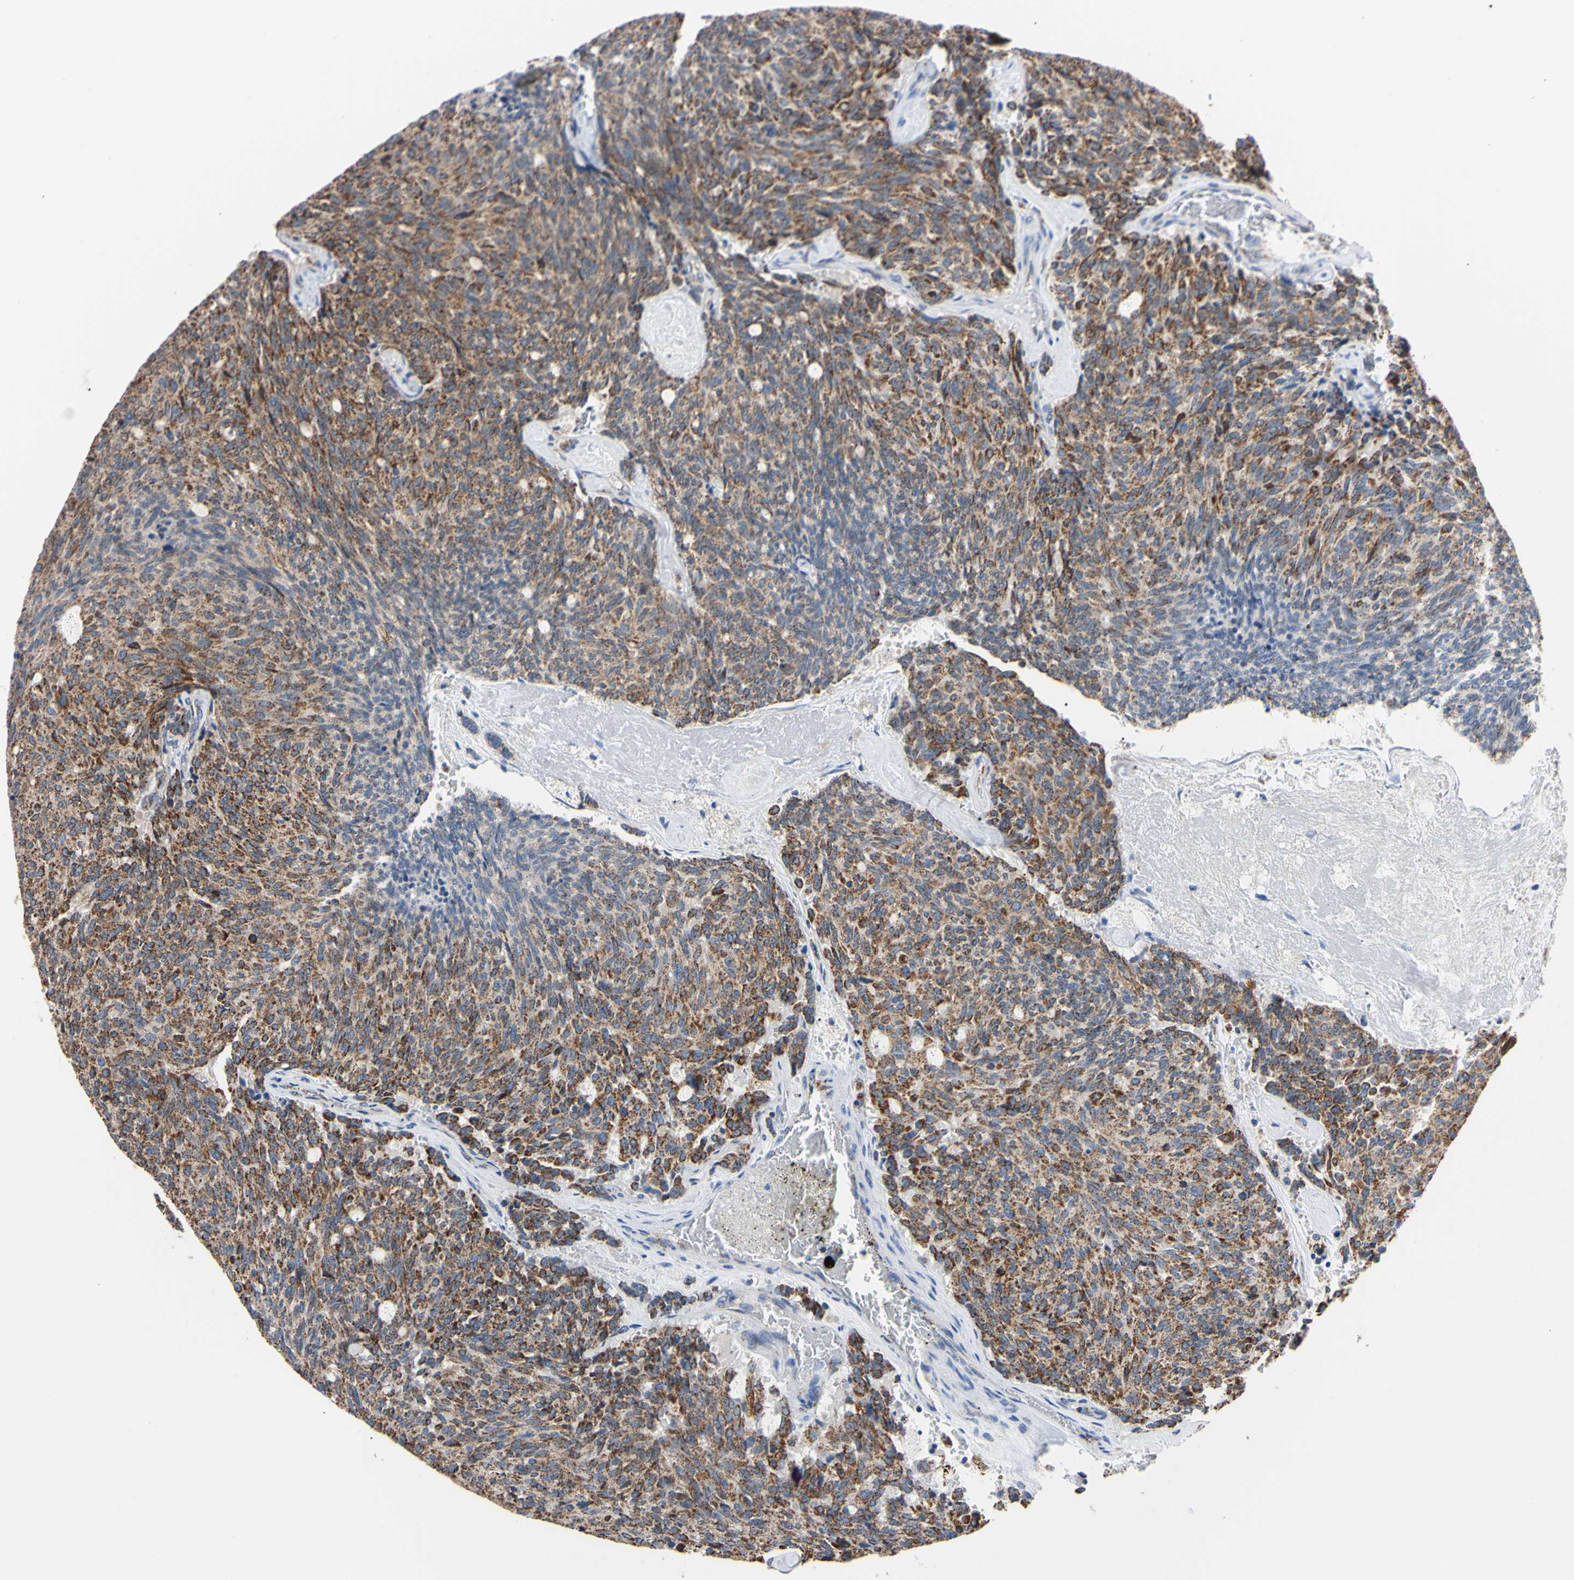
{"staining": {"intensity": "strong", "quantity": ">75%", "location": "cytoplasmic/membranous"}, "tissue": "carcinoid", "cell_type": "Tumor cells", "image_type": "cancer", "snomed": [{"axis": "morphology", "description": "Carcinoid, malignant, NOS"}, {"axis": "topography", "description": "Pancreas"}], "caption": "IHC of human carcinoid (malignant) exhibits high levels of strong cytoplasmic/membranous staining in about >75% of tumor cells.", "gene": "CLPP", "patient": {"sex": "female", "age": 54}}